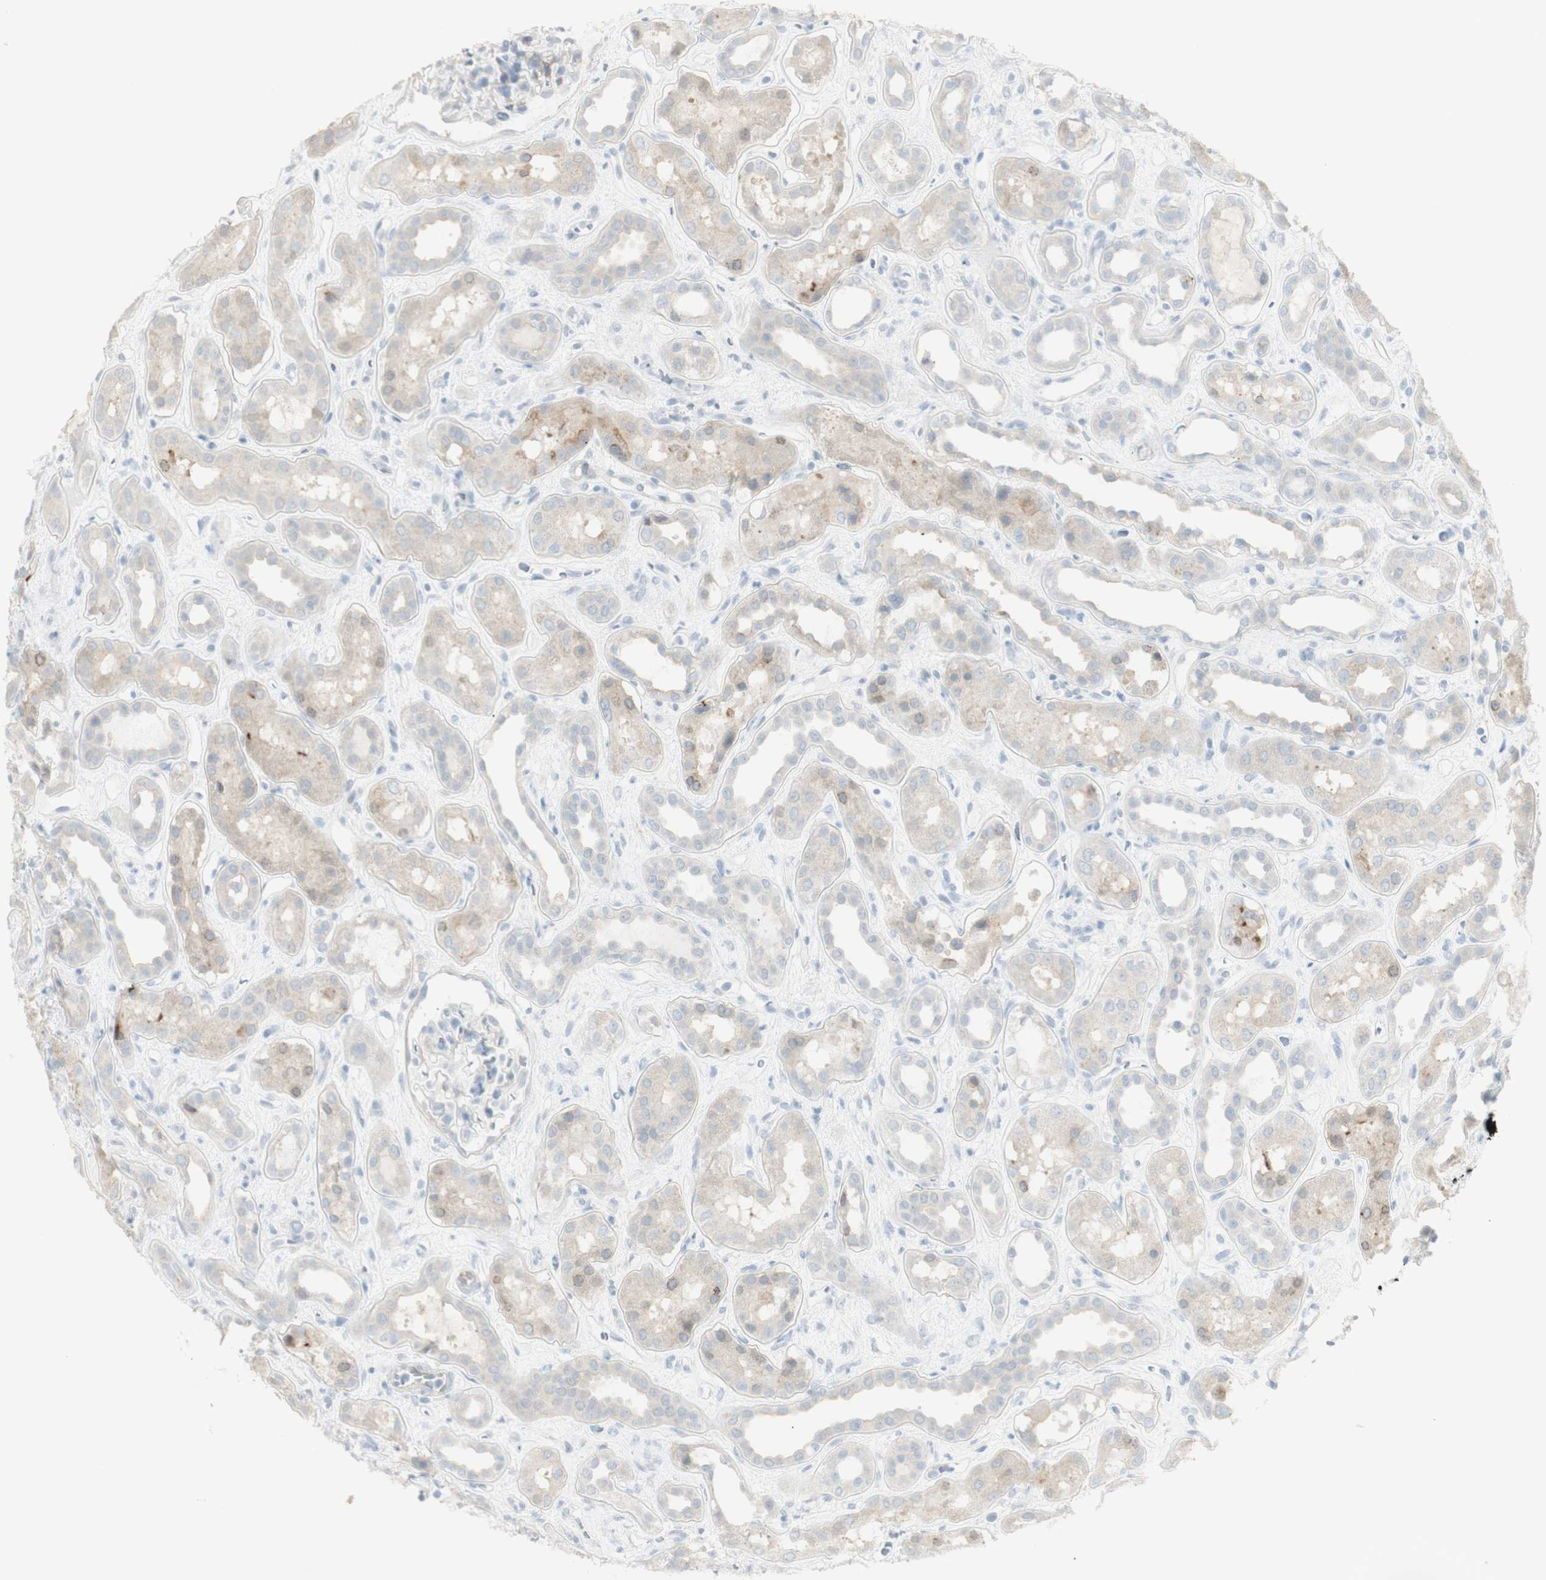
{"staining": {"intensity": "negative", "quantity": "none", "location": "none"}, "tissue": "kidney", "cell_type": "Cells in glomeruli", "image_type": "normal", "snomed": [{"axis": "morphology", "description": "Normal tissue, NOS"}, {"axis": "topography", "description": "Kidney"}], "caption": "Human kidney stained for a protein using immunohistochemistry (IHC) exhibits no expression in cells in glomeruli.", "gene": "NDST4", "patient": {"sex": "male", "age": 59}}